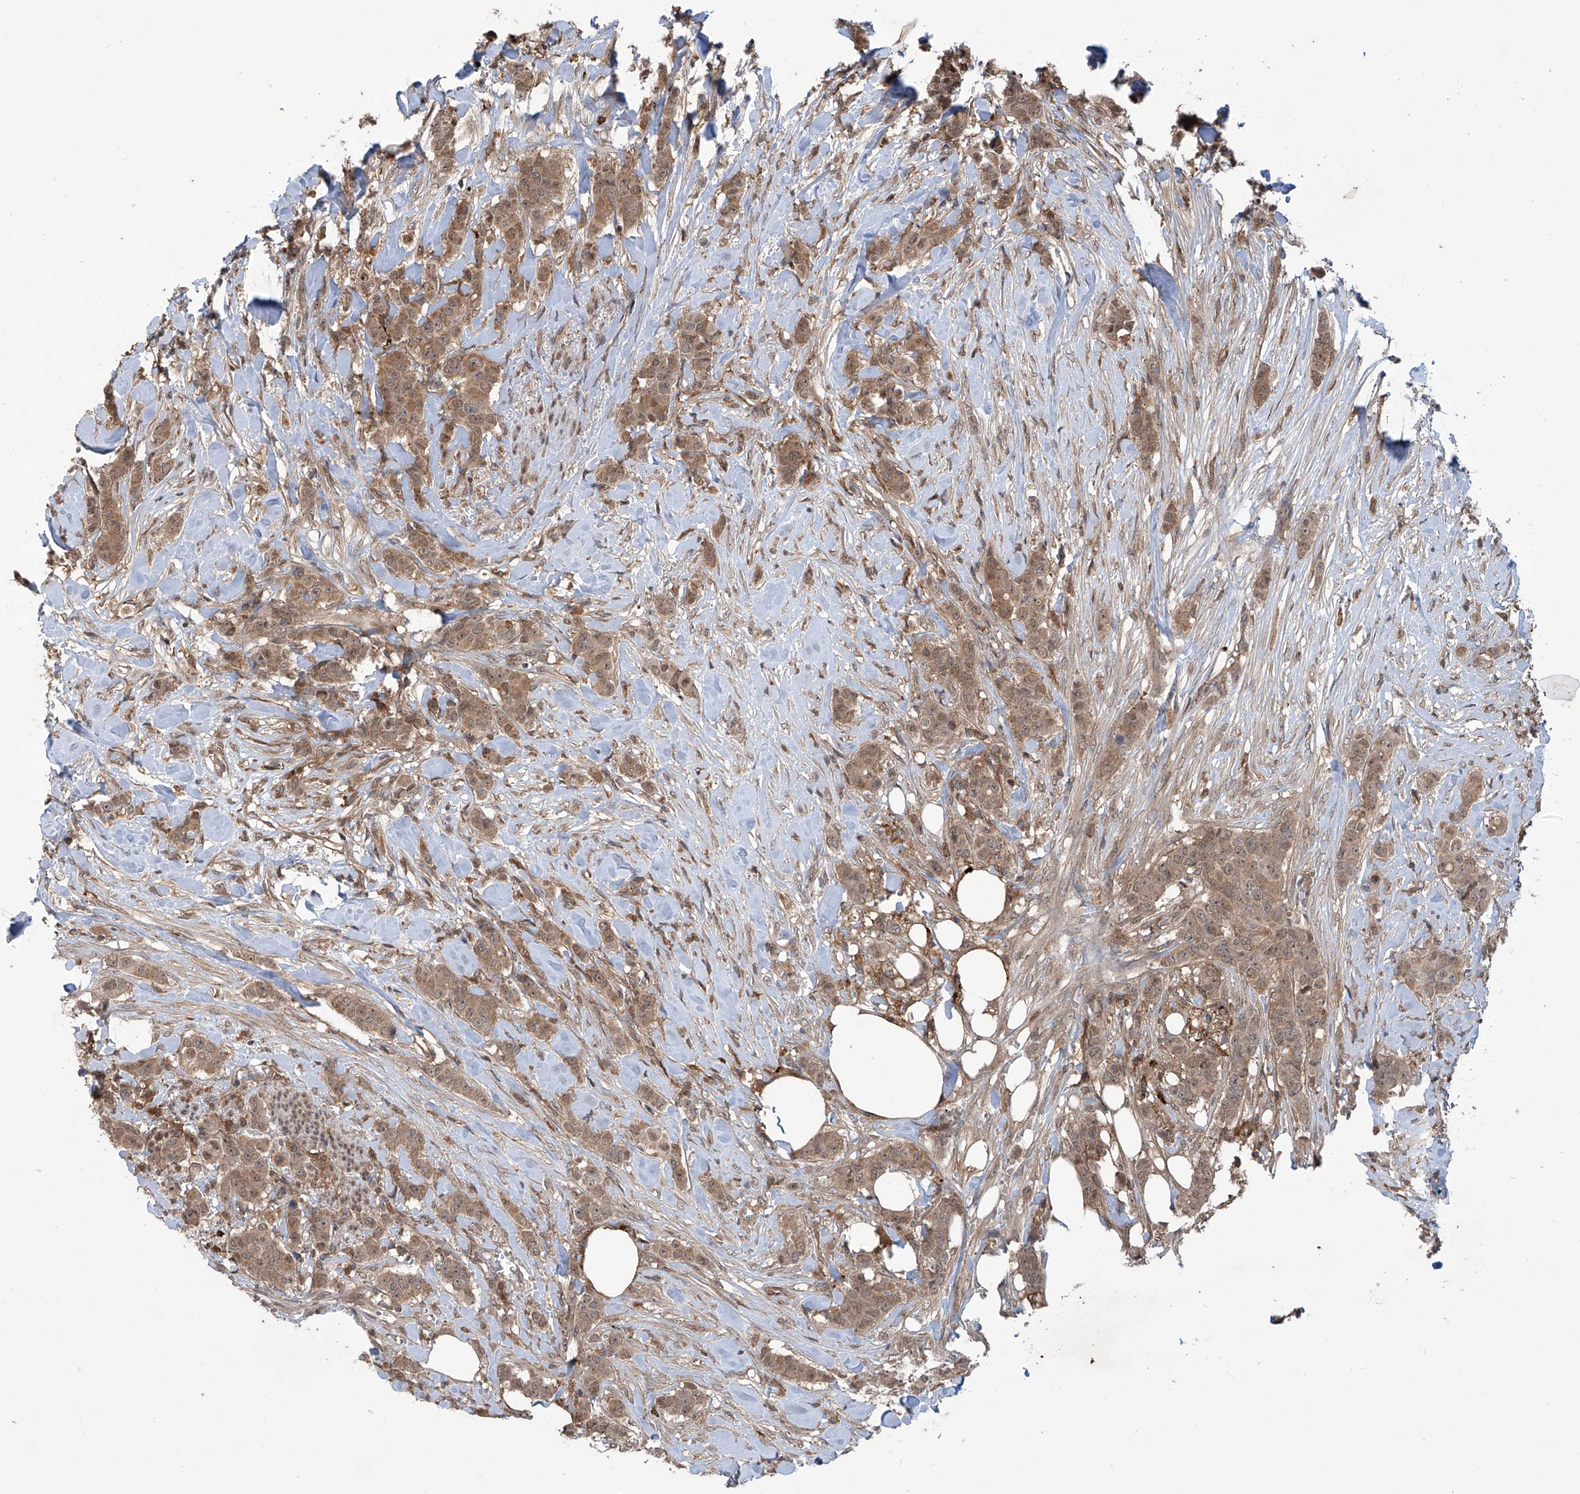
{"staining": {"intensity": "moderate", "quantity": ">75%", "location": "cytoplasmic/membranous,nuclear"}, "tissue": "breast cancer", "cell_type": "Tumor cells", "image_type": "cancer", "snomed": [{"axis": "morphology", "description": "Duct carcinoma"}, {"axis": "topography", "description": "Breast"}], "caption": "This is a photomicrograph of IHC staining of breast cancer, which shows moderate expression in the cytoplasmic/membranous and nuclear of tumor cells.", "gene": "HOXC8", "patient": {"sex": "female", "age": 40}}